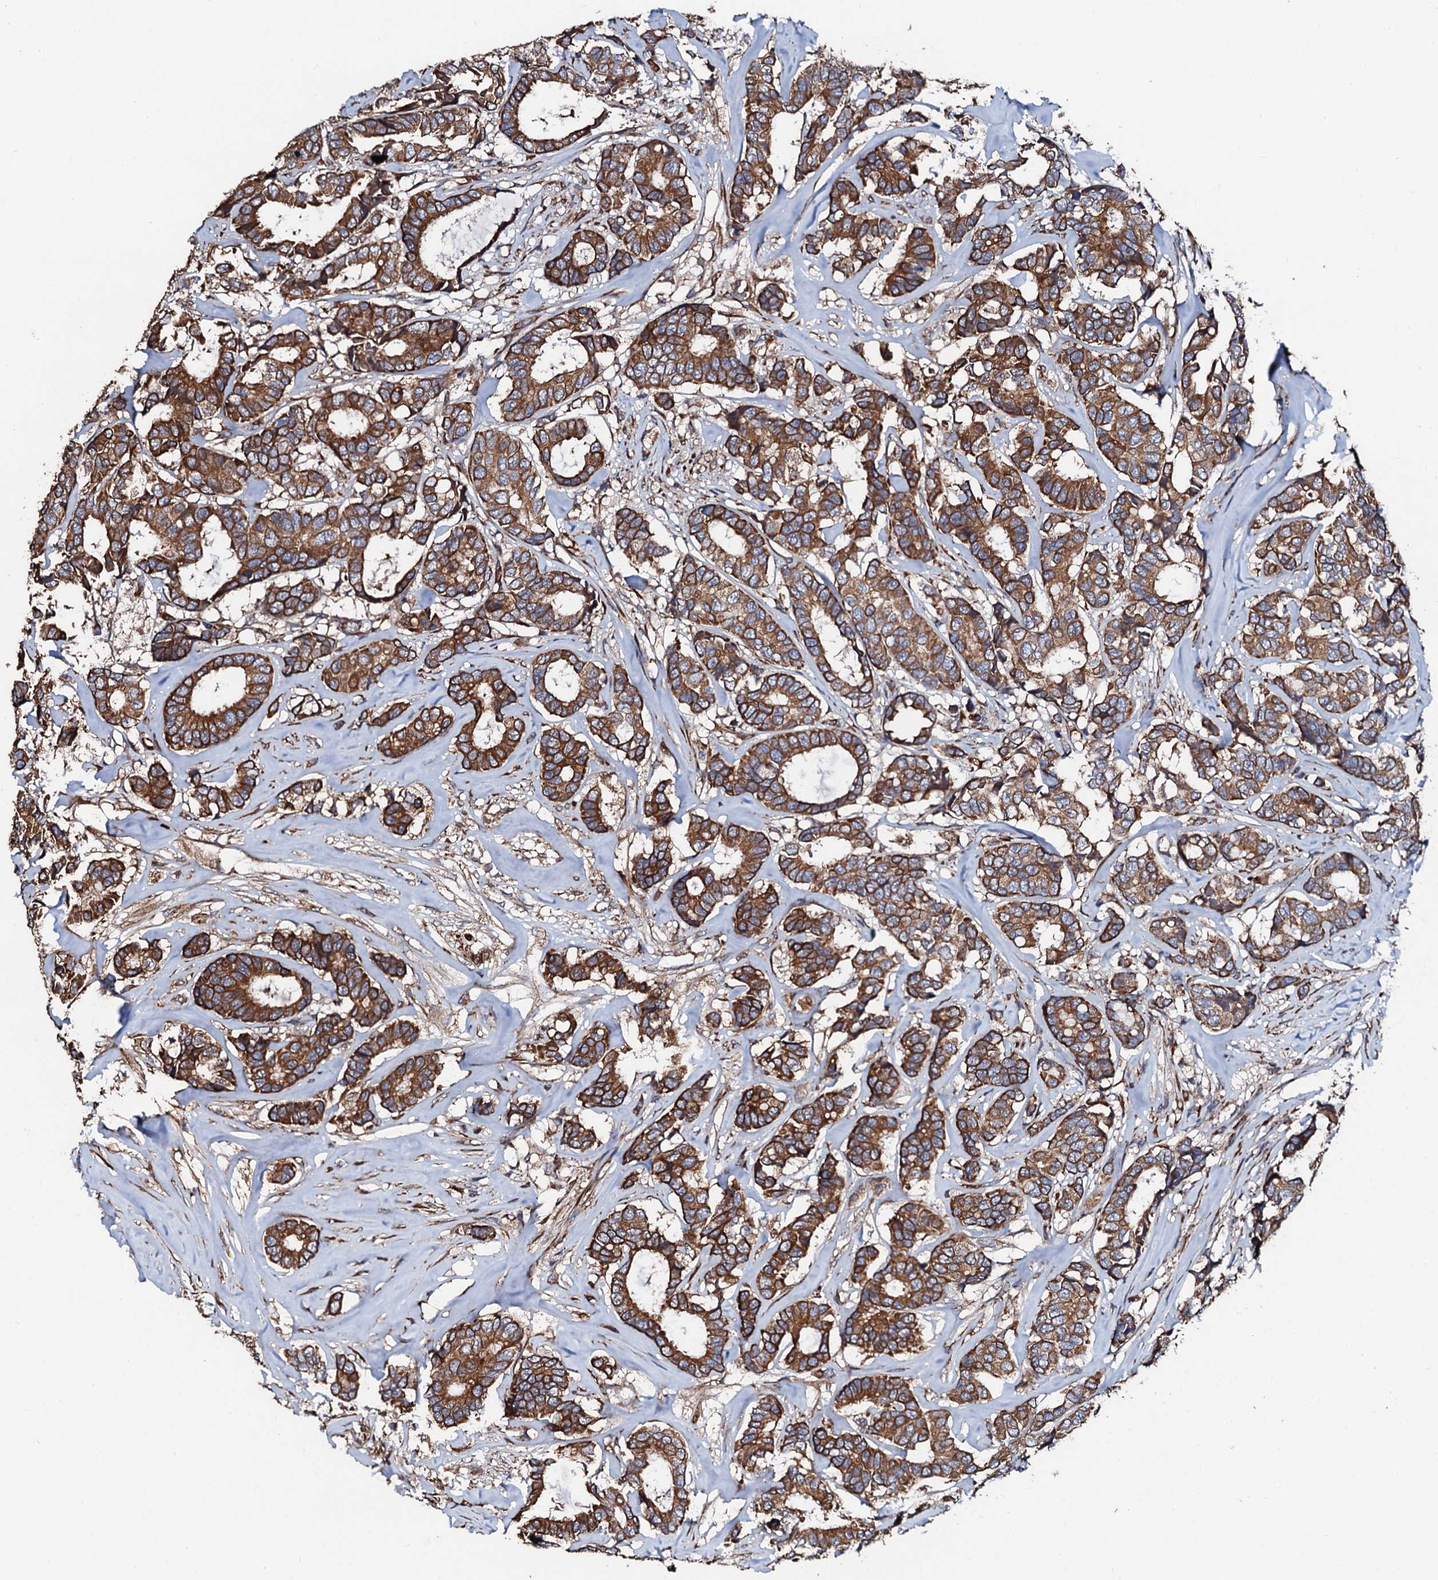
{"staining": {"intensity": "strong", "quantity": ">75%", "location": "cytoplasmic/membranous"}, "tissue": "breast cancer", "cell_type": "Tumor cells", "image_type": "cancer", "snomed": [{"axis": "morphology", "description": "Duct carcinoma"}, {"axis": "topography", "description": "Breast"}], "caption": "Protein staining demonstrates strong cytoplasmic/membranous positivity in approximately >75% of tumor cells in invasive ductal carcinoma (breast). The staining is performed using DAB (3,3'-diaminobenzidine) brown chromogen to label protein expression. The nuclei are counter-stained blue using hematoxylin.", "gene": "CKAP5", "patient": {"sex": "female", "age": 87}}